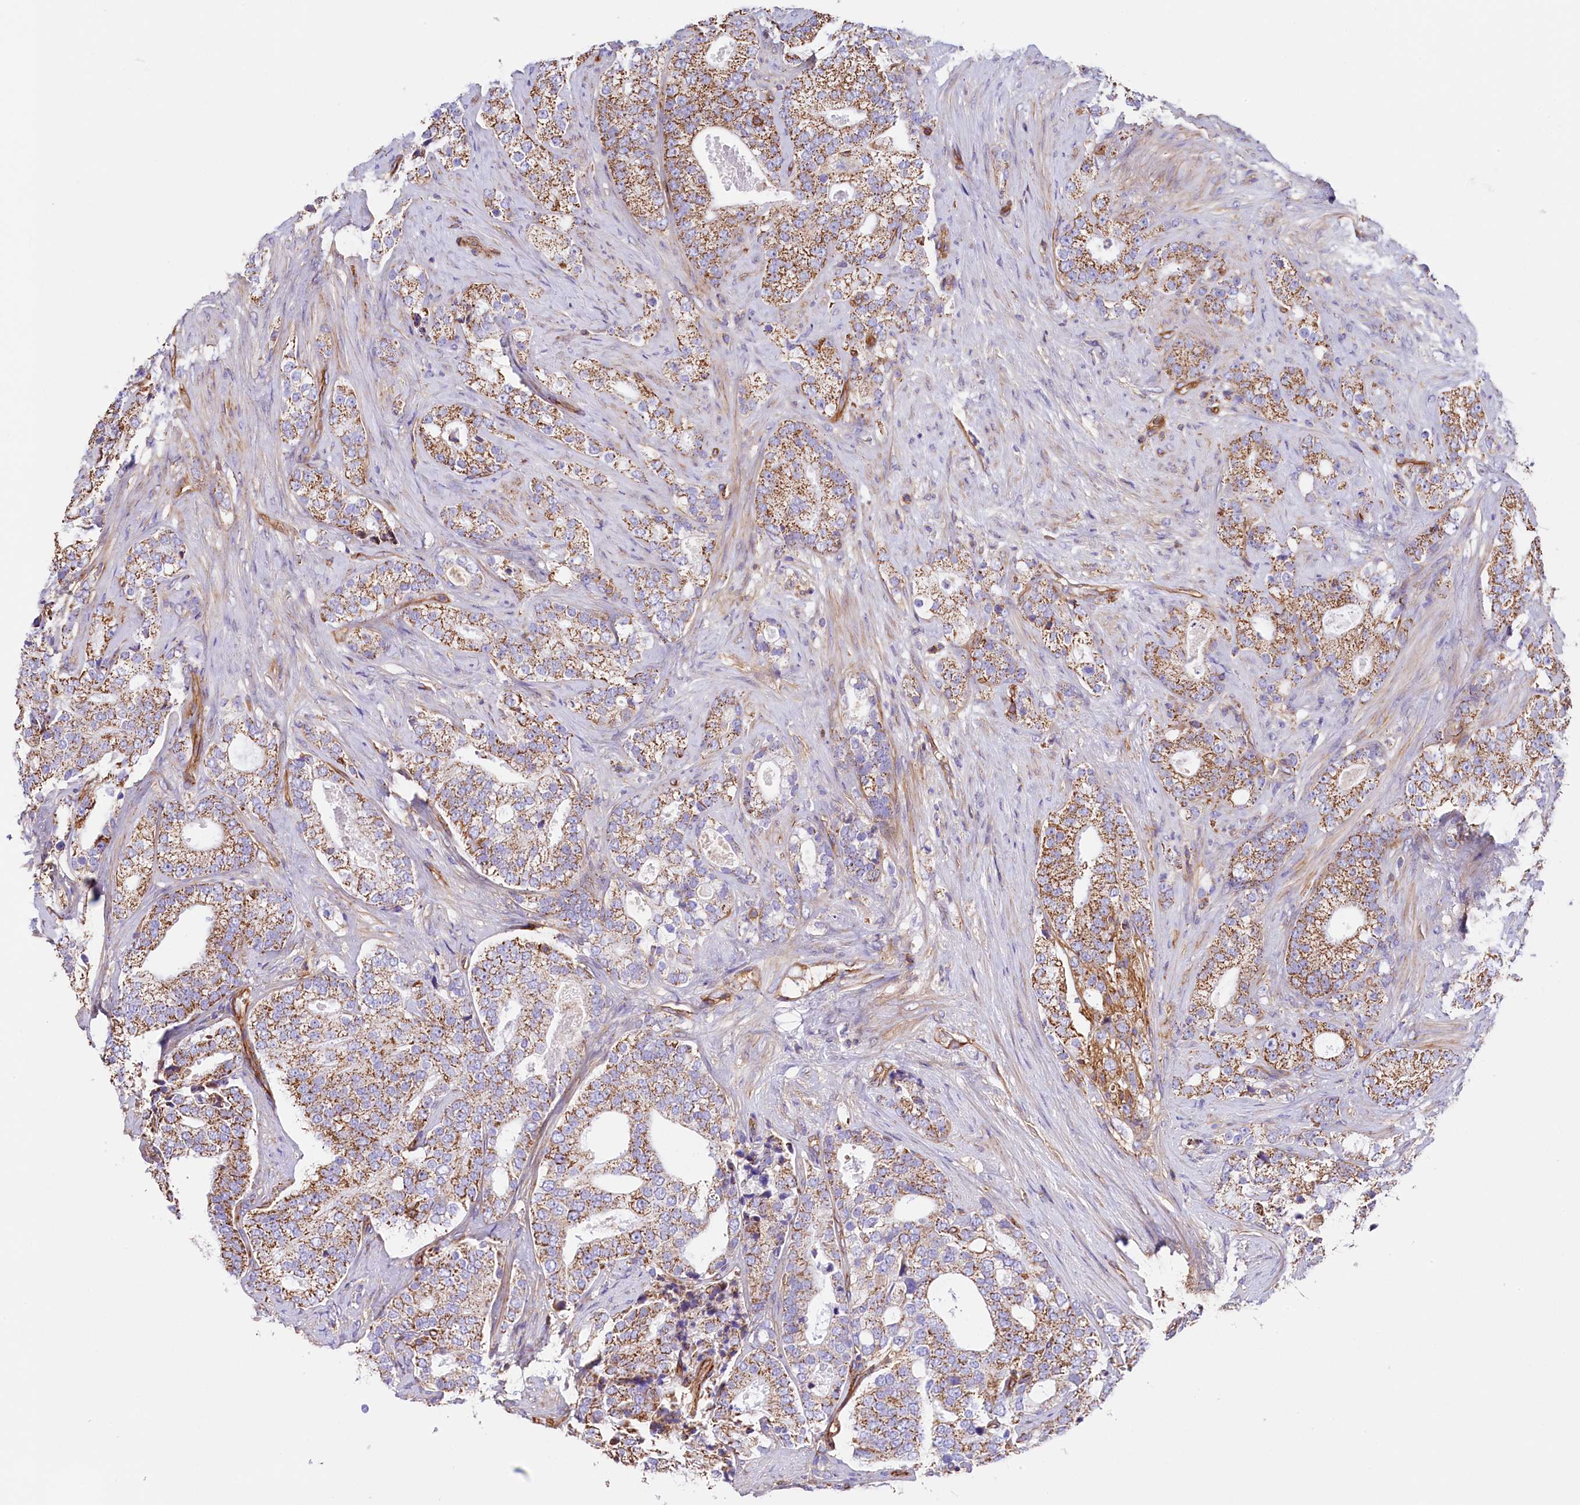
{"staining": {"intensity": "moderate", "quantity": ">75%", "location": "cytoplasmic/membranous"}, "tissue": "prostate cancer", "cell_type": "Tumor cells", "image_type": "cancer", "snomed": [{"axis": "morphology", "description": "Adenocarcinoma, High grade"}, {"axis": "topography", "description": "Prostate and seminal vesicle, NOS"}], "caption": "IHC image of neoplastic tissue: adenocarcinoma (high-grade) (prostate) stained using immunohistochemistry (IHC) demonstrates medium levels of moderate protein expression localized specifically in the cytoplasmic/membranous of tumor cells, appearing as a cytoplasmic/membranous brown color.", "gene": "ATP2B4", "patient": {"sex": "male", "age": 67}}